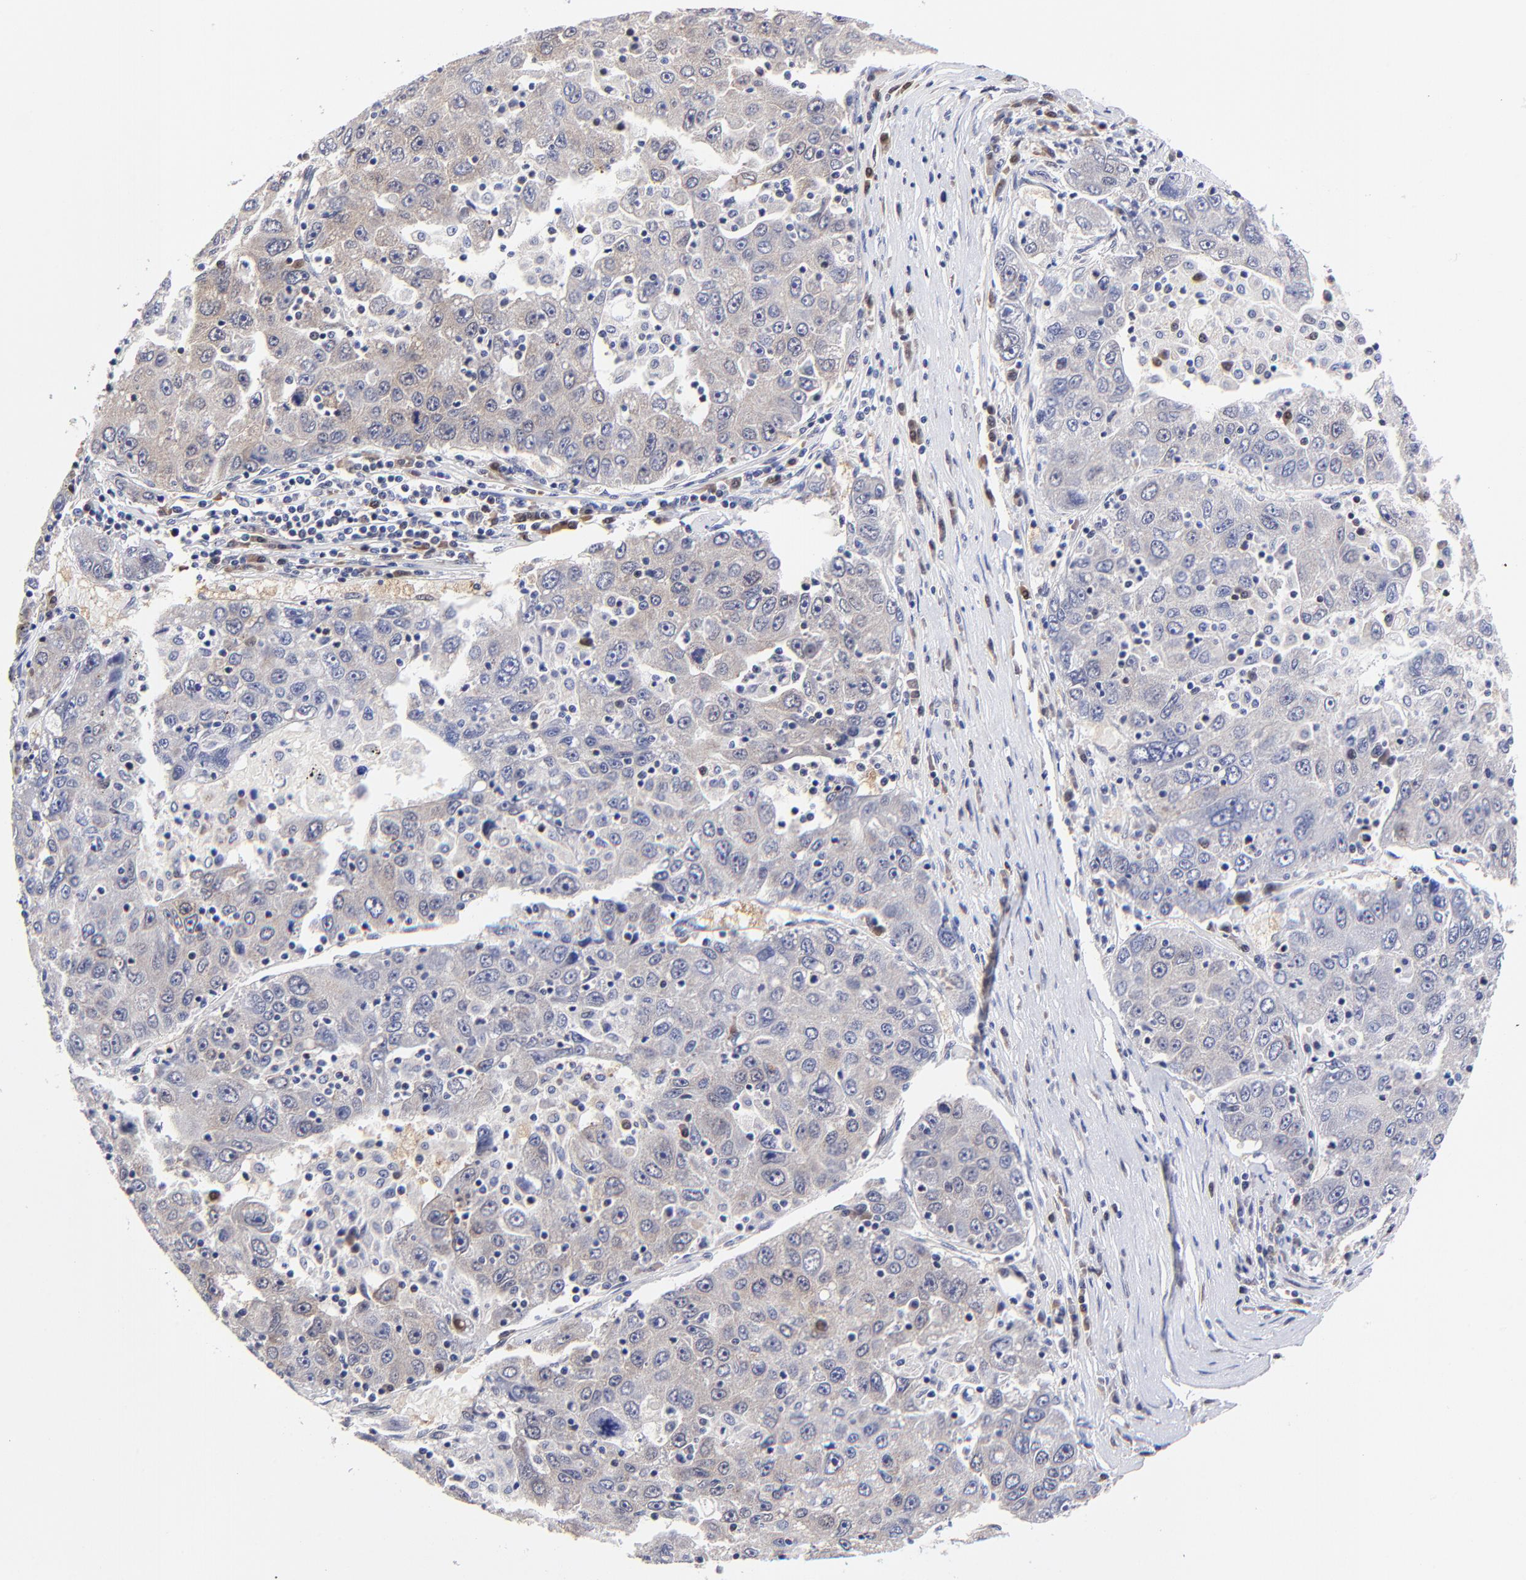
{"staining": {"intensity": "weak", "quantity": "25%-75%", "location": "cytoplasmic/membranous"}, "tissue": "liver cancer", "cell_type": "Tumor cells", "image_type": "cancer", "snomed": [{"axis": "morphology", "description": "Carcinoma, Hepatocellular, NOS"}, {"axis": "topography", "description": "Liver"}], "caption": "DAB immunohistochemical staining of hepatocellular carcinoma (liver) exhibits weak cytoplasmic/membranous protein positivity in approximately 25%-75% of tumor cells. (Stains: DAB in brown, nuclei in blue, Microscopy: brightfield microscopy at high magnification).", "gene": "ZNF155", "patient": {"sex": "male", "age": 49}}